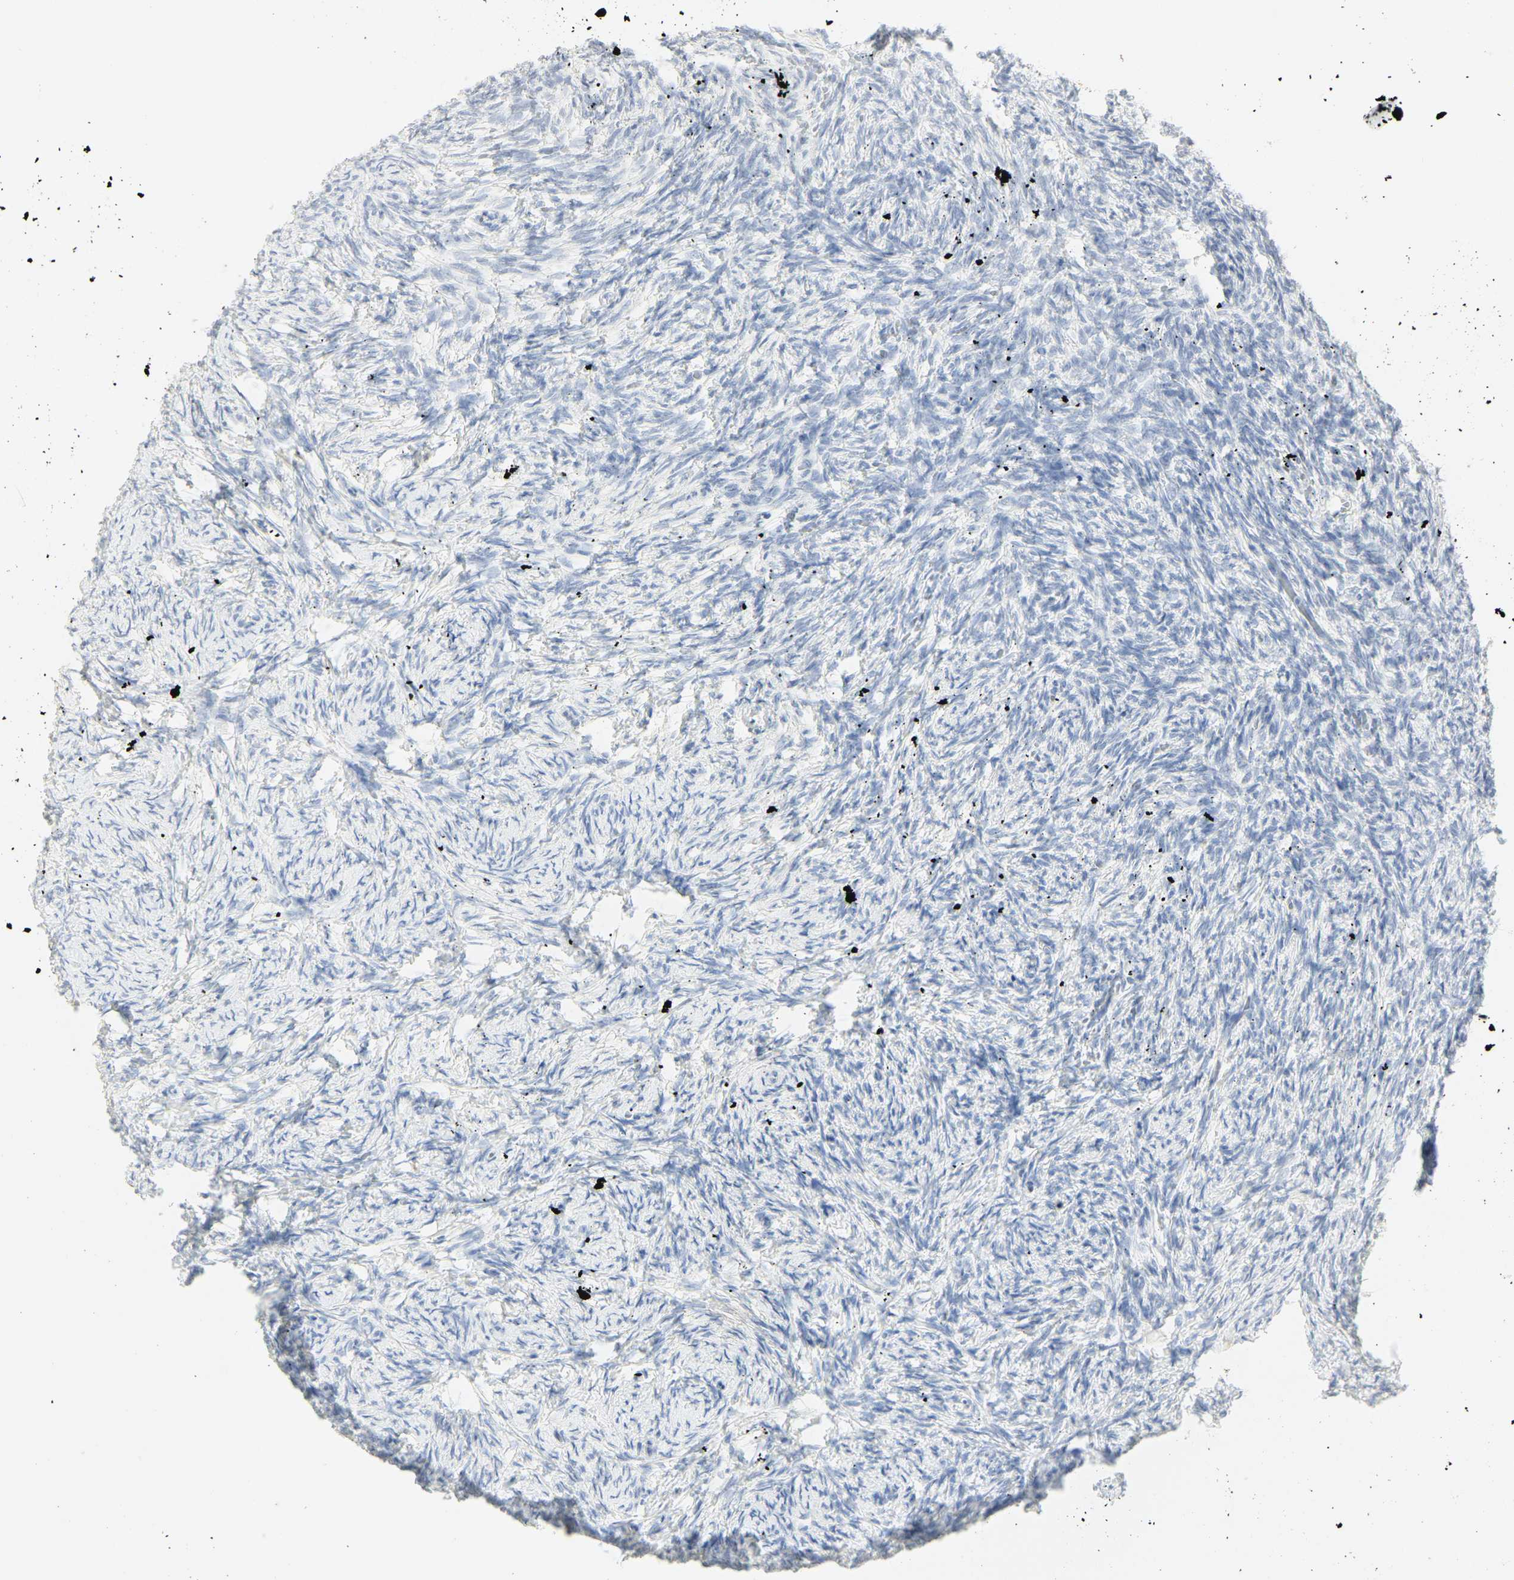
{"staining": {"intensity": "negative", "quantity": "none", "location": "none"}, "tissue": "ovary", "cell_type": "Ovarian stroma cells", "image_type": "normal", "snomed": [{"axis": "morphology", "description": "Normal tissue, NOS"}, {"axis": "topography", "description": "Ovary"}], "caption": "Immunohistochemical staining of benign human ovary exhibits no significant staining in ovarian stroma cells. (DAB IHC visualized using brightfield microscopy, high magnification).", "gene": "CEACAM5", "patient": {"sex": "female", "age": 60}}